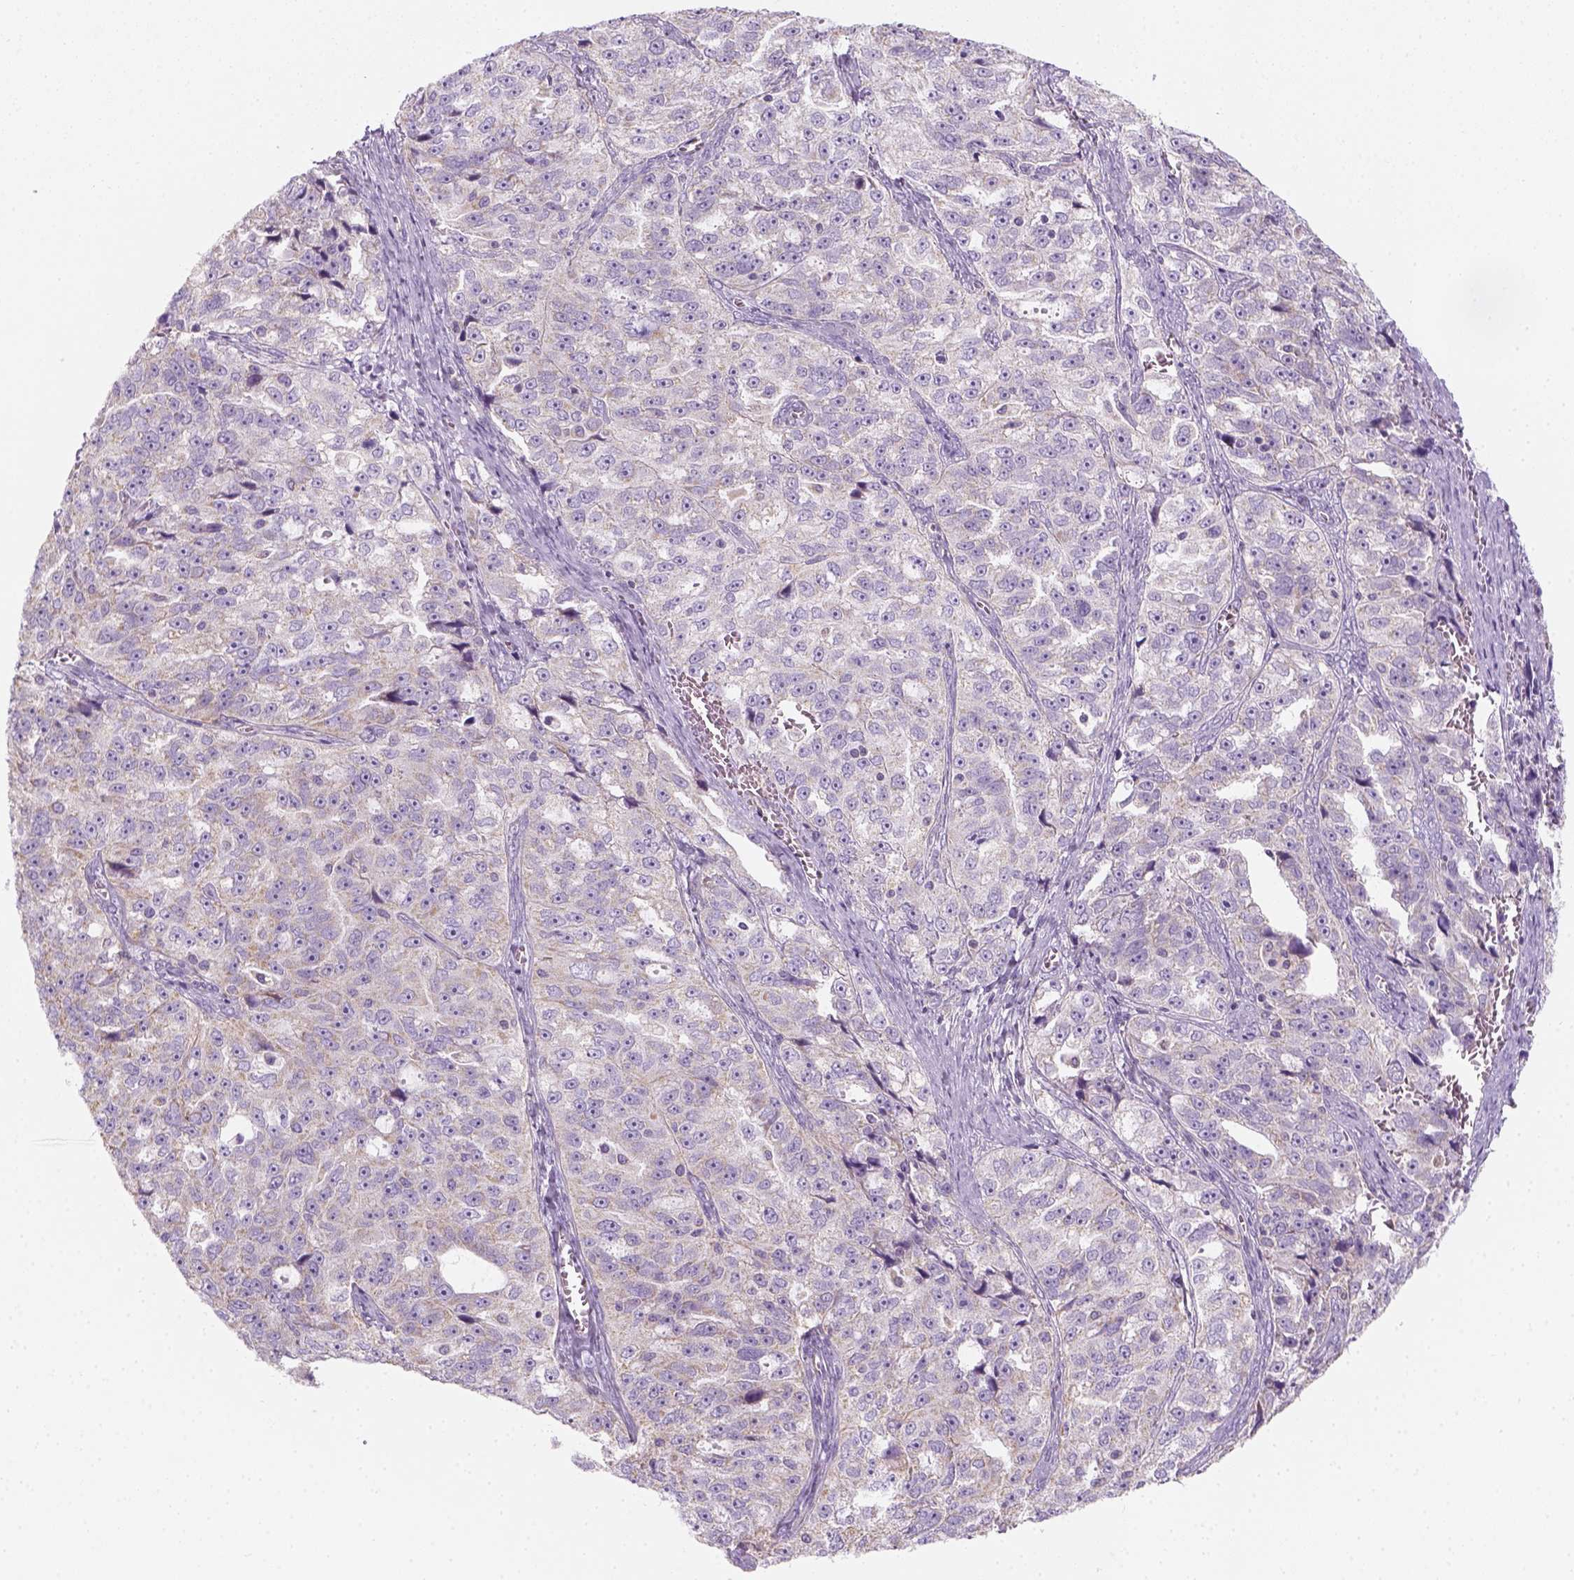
{"staining": {"intensity": "negative", "quantity": "none", "location": "none"}, "tissue": "ovarian cancer", "cell_type": "Tumor cells", "image_type": "cancer", "snomed": [{"axis": "morphology", "description": "Cystadenocarcinoma, serous, NOS"}, {"axis": "topography", "description": "Ovary"}], "caption": "Tumor cells show no significant protein positivity in ovarian cancer.", "gene": "AWAT2", "patient": {"sex": "female", "age": 51}}